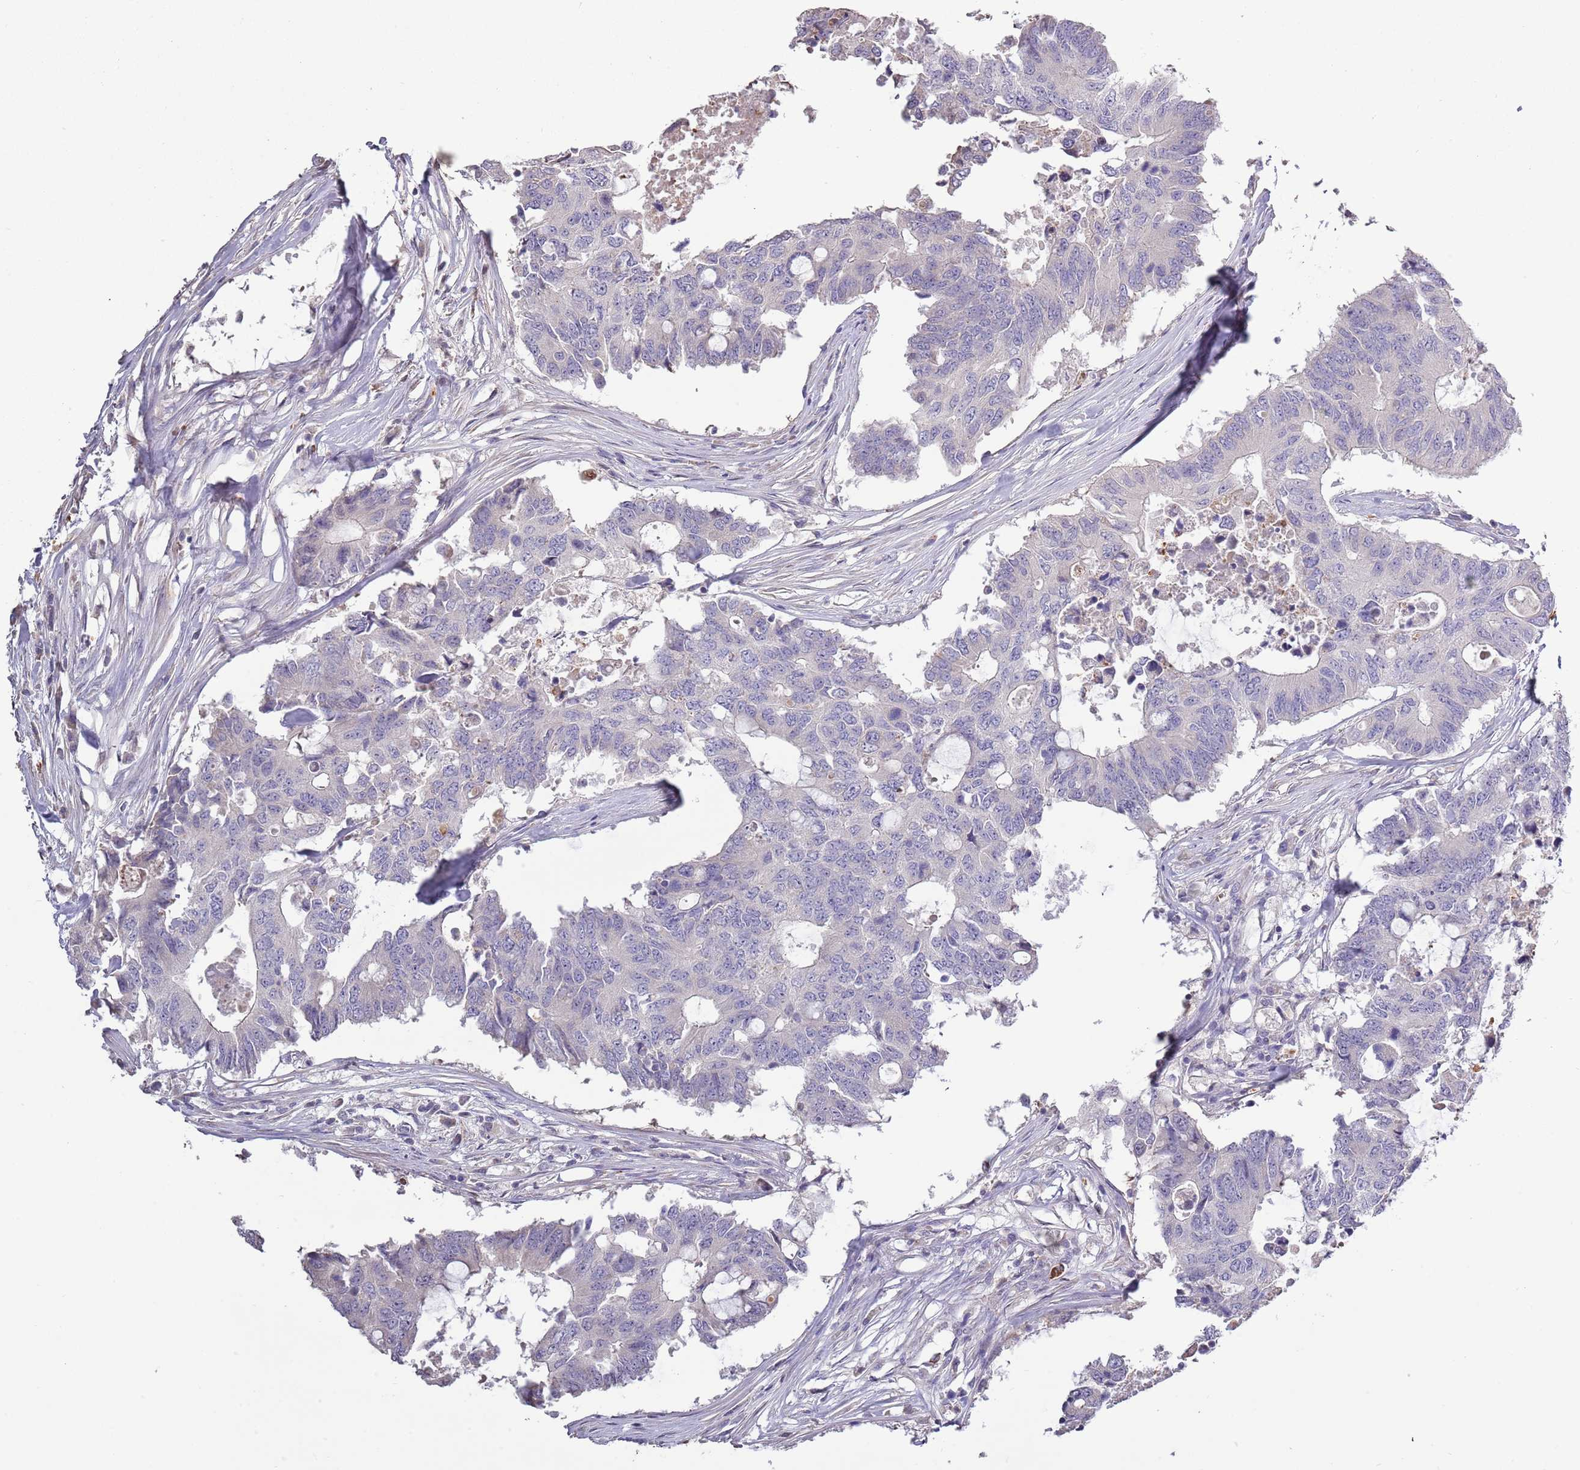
{"staining": {"intensity": "negative", "quantity": "none", "location": "none"}, "tissue": "colorectal cancer", "cell_type": "Tumor cells", "image_type": "cancer", "snomed": [{"axis": "morphology", "description": "Adenocarcinoma, NOS"}, {"axis": "topography", "description": "Colon"}], "caption": "Immunohistochemical staining of human adenocarcinoma (colorectal) reveals no significant positivity in tumor cells.", "gene": "P2RY13", "patient": {"sex": "male", "age": 71}}